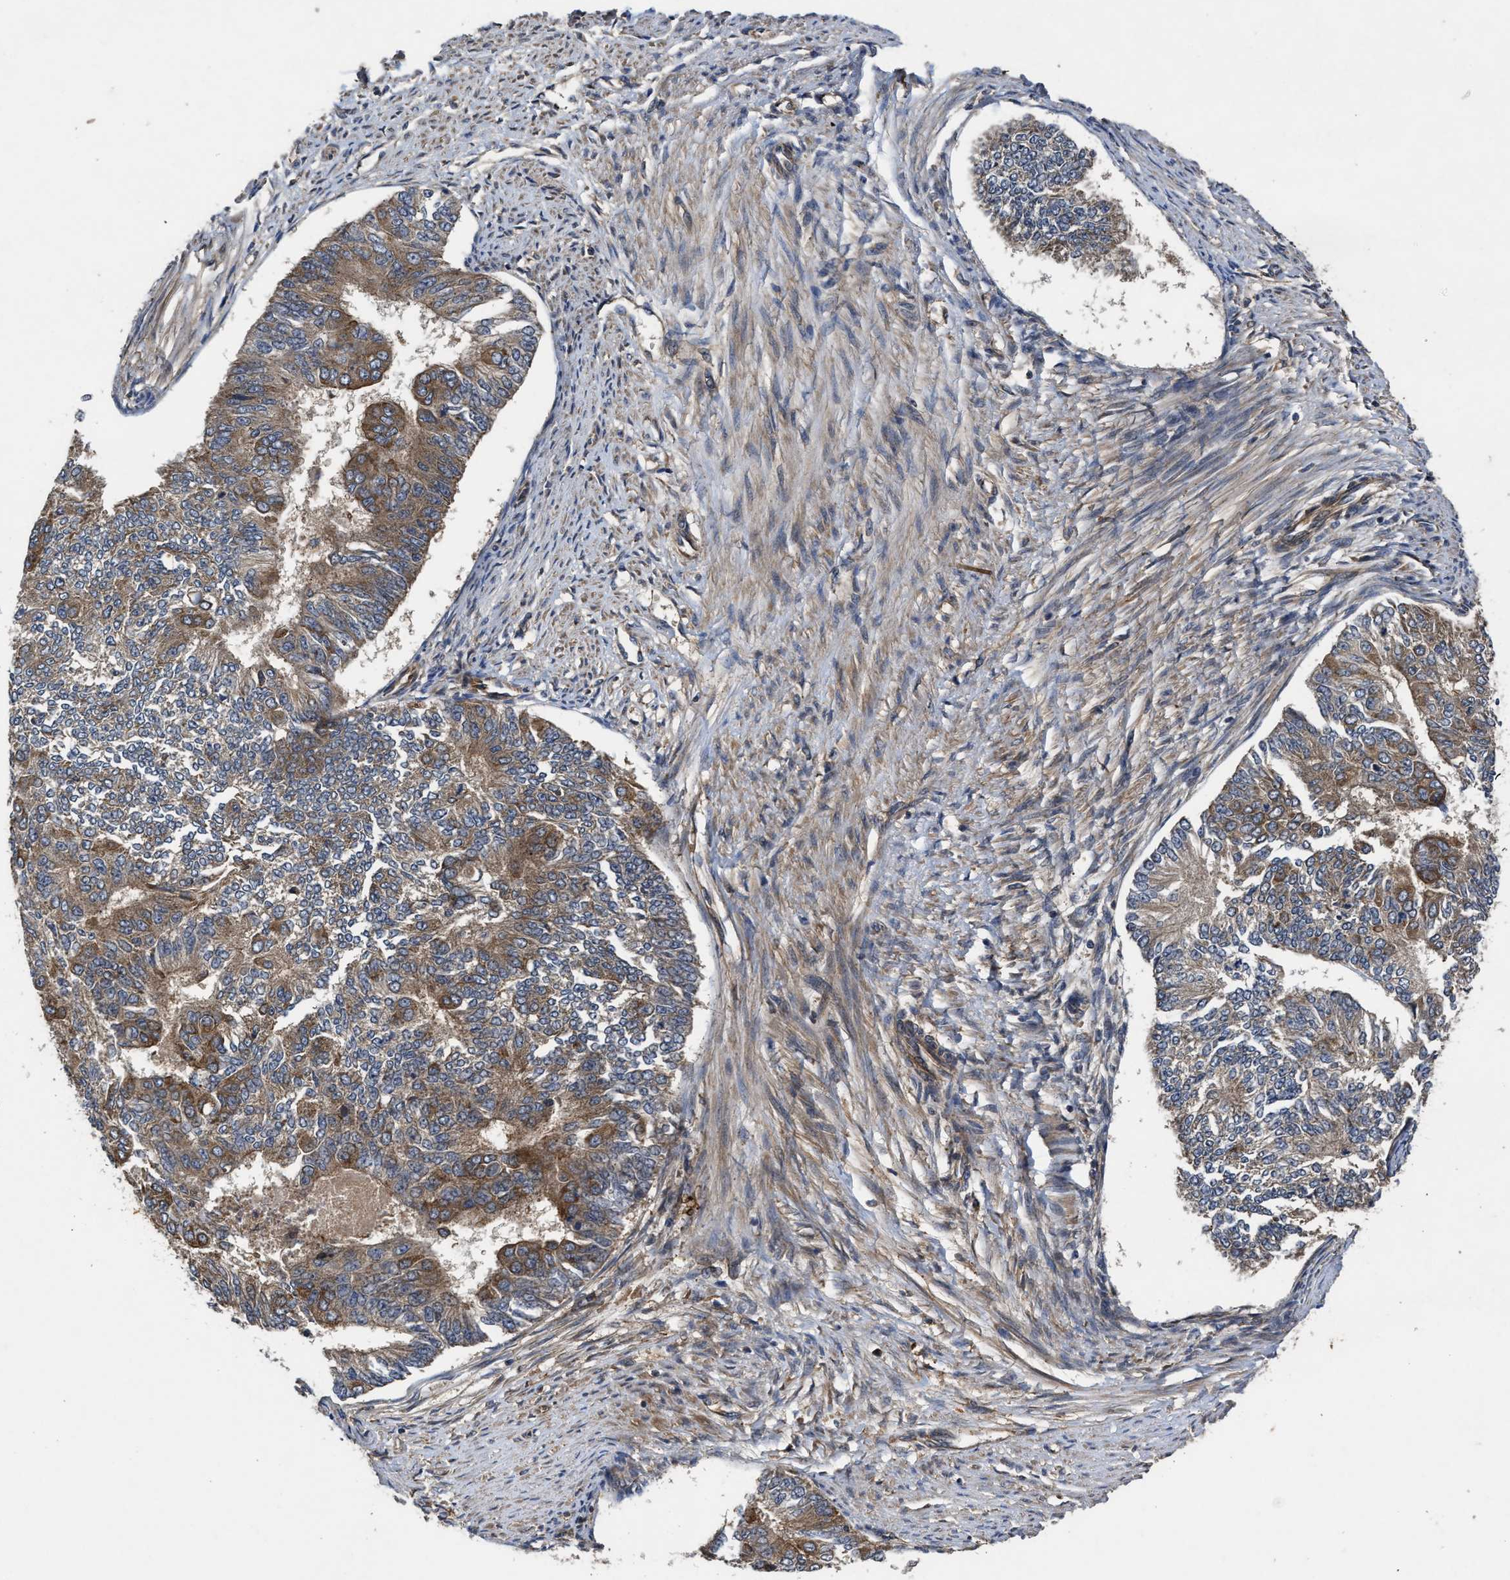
{"staining": {"intensity": "moderate", "quantity": ">75%", "location": "cytoplasmic/membranous"}, "tissue": "endometrial cancer", "cell_type": "Tumor cells", "image_type": "cancer", "snomed": [{"axis": "morphology", "description": "Adenocarcinoma, NOS"}, {"axis": "topography", "description": "Endometrium"}], "caption": "Immunohistochemistry (IHC) of human endometrial cancer exhibits medium levels of moderate cytoplasmic/membranous positivity in about >75% of tumor cells.", "gene": "EFNA4", "patient": {"sex": "female", "age": 32}}